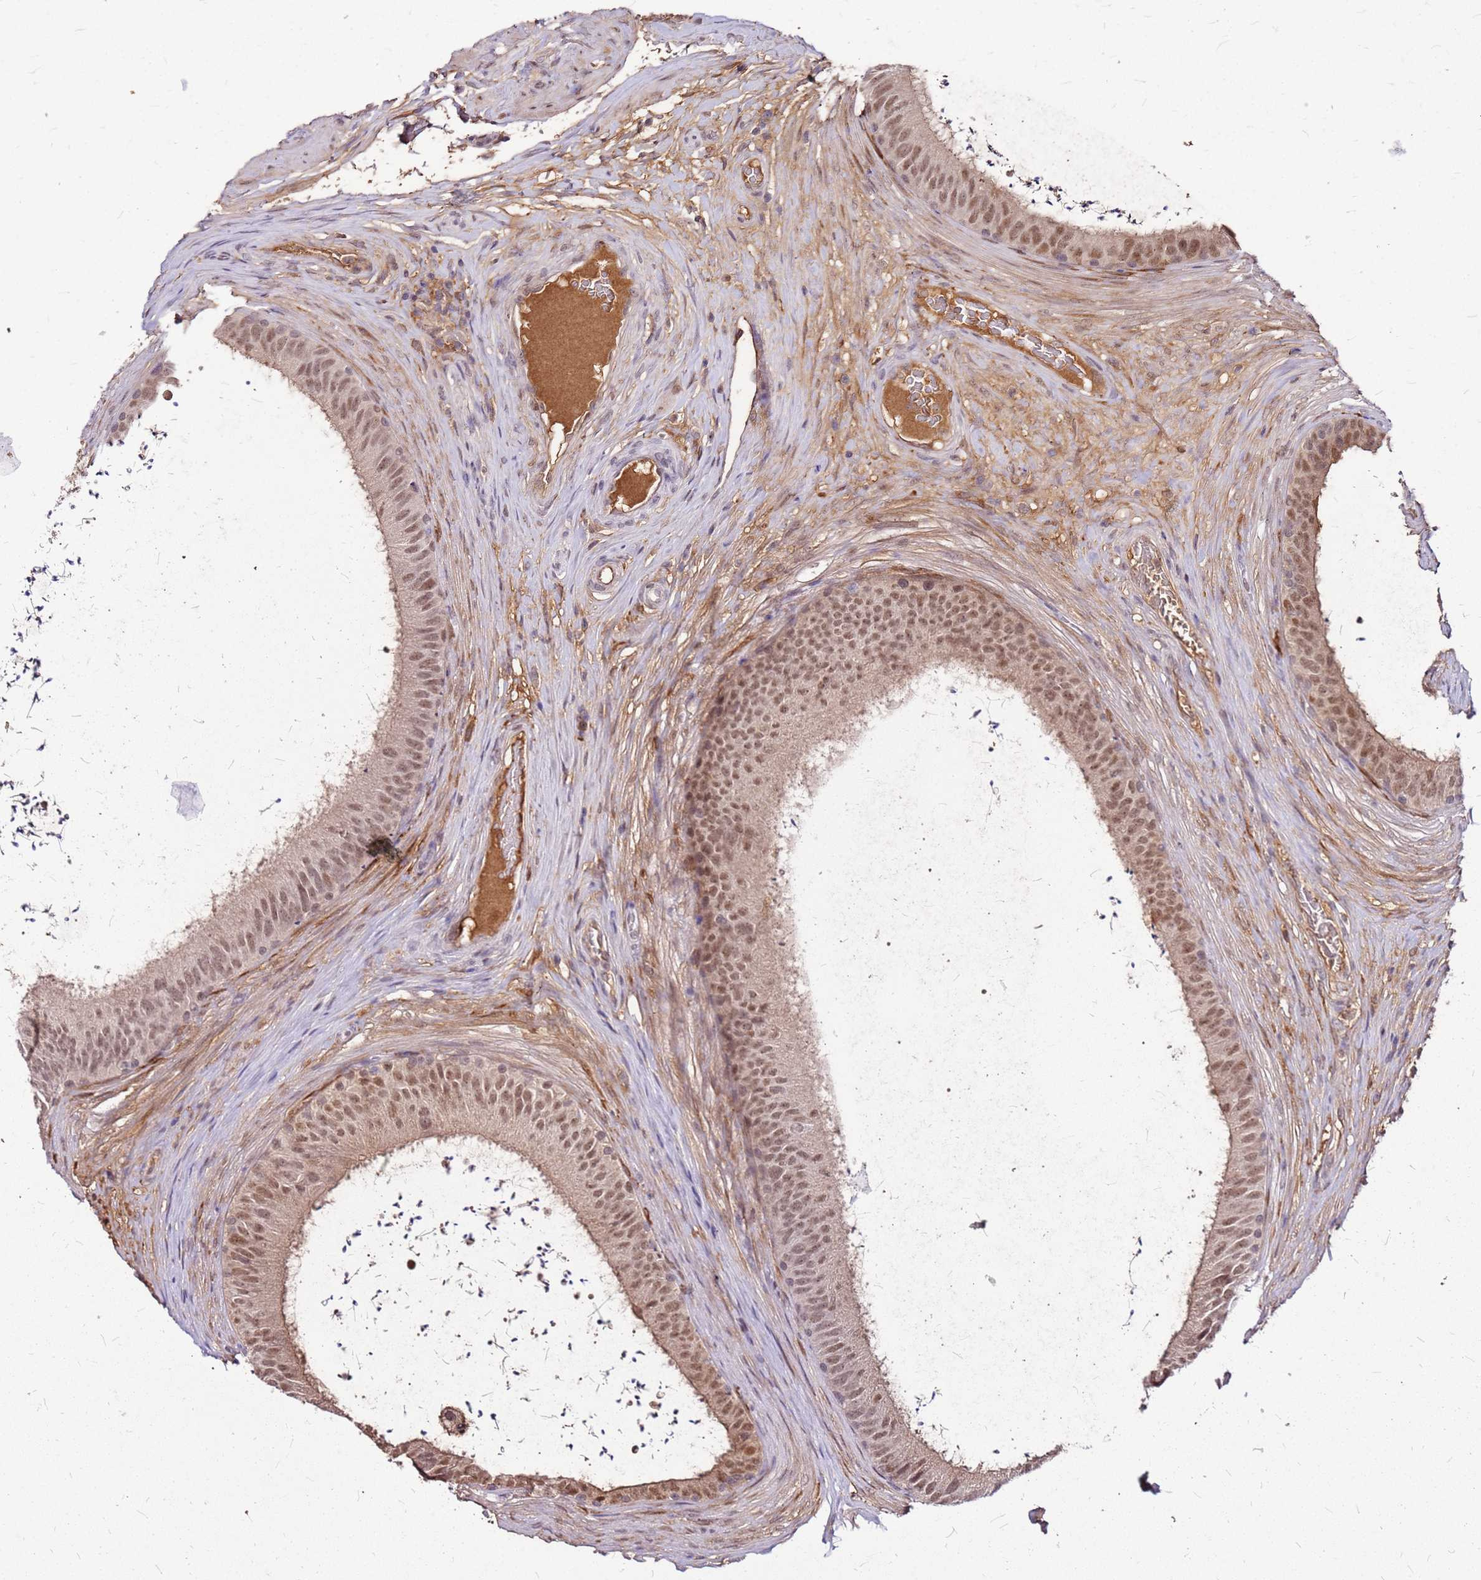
{"staining": {"intensity": "moderate", "quantity": ">75%", "location": "nuclear"}, "tissue": "epididymis", "cell_type": "Glandular cells", "image_type": "normal", "snomed": [{"axis": "morphology", "description": "Normal tissue, NOS"}, {"axis": "topography", "description": "Testis"}, {"axis": "topography", "description": "Epididymis"}], "caption": "About >75% of glandular cells in normal epididymis exhibit moderate nuclear protein expression as visualized by brown immunohistochemical staining.", "gene": "ALDH1A3", "patient": {"sex": "male", "age": 41}}